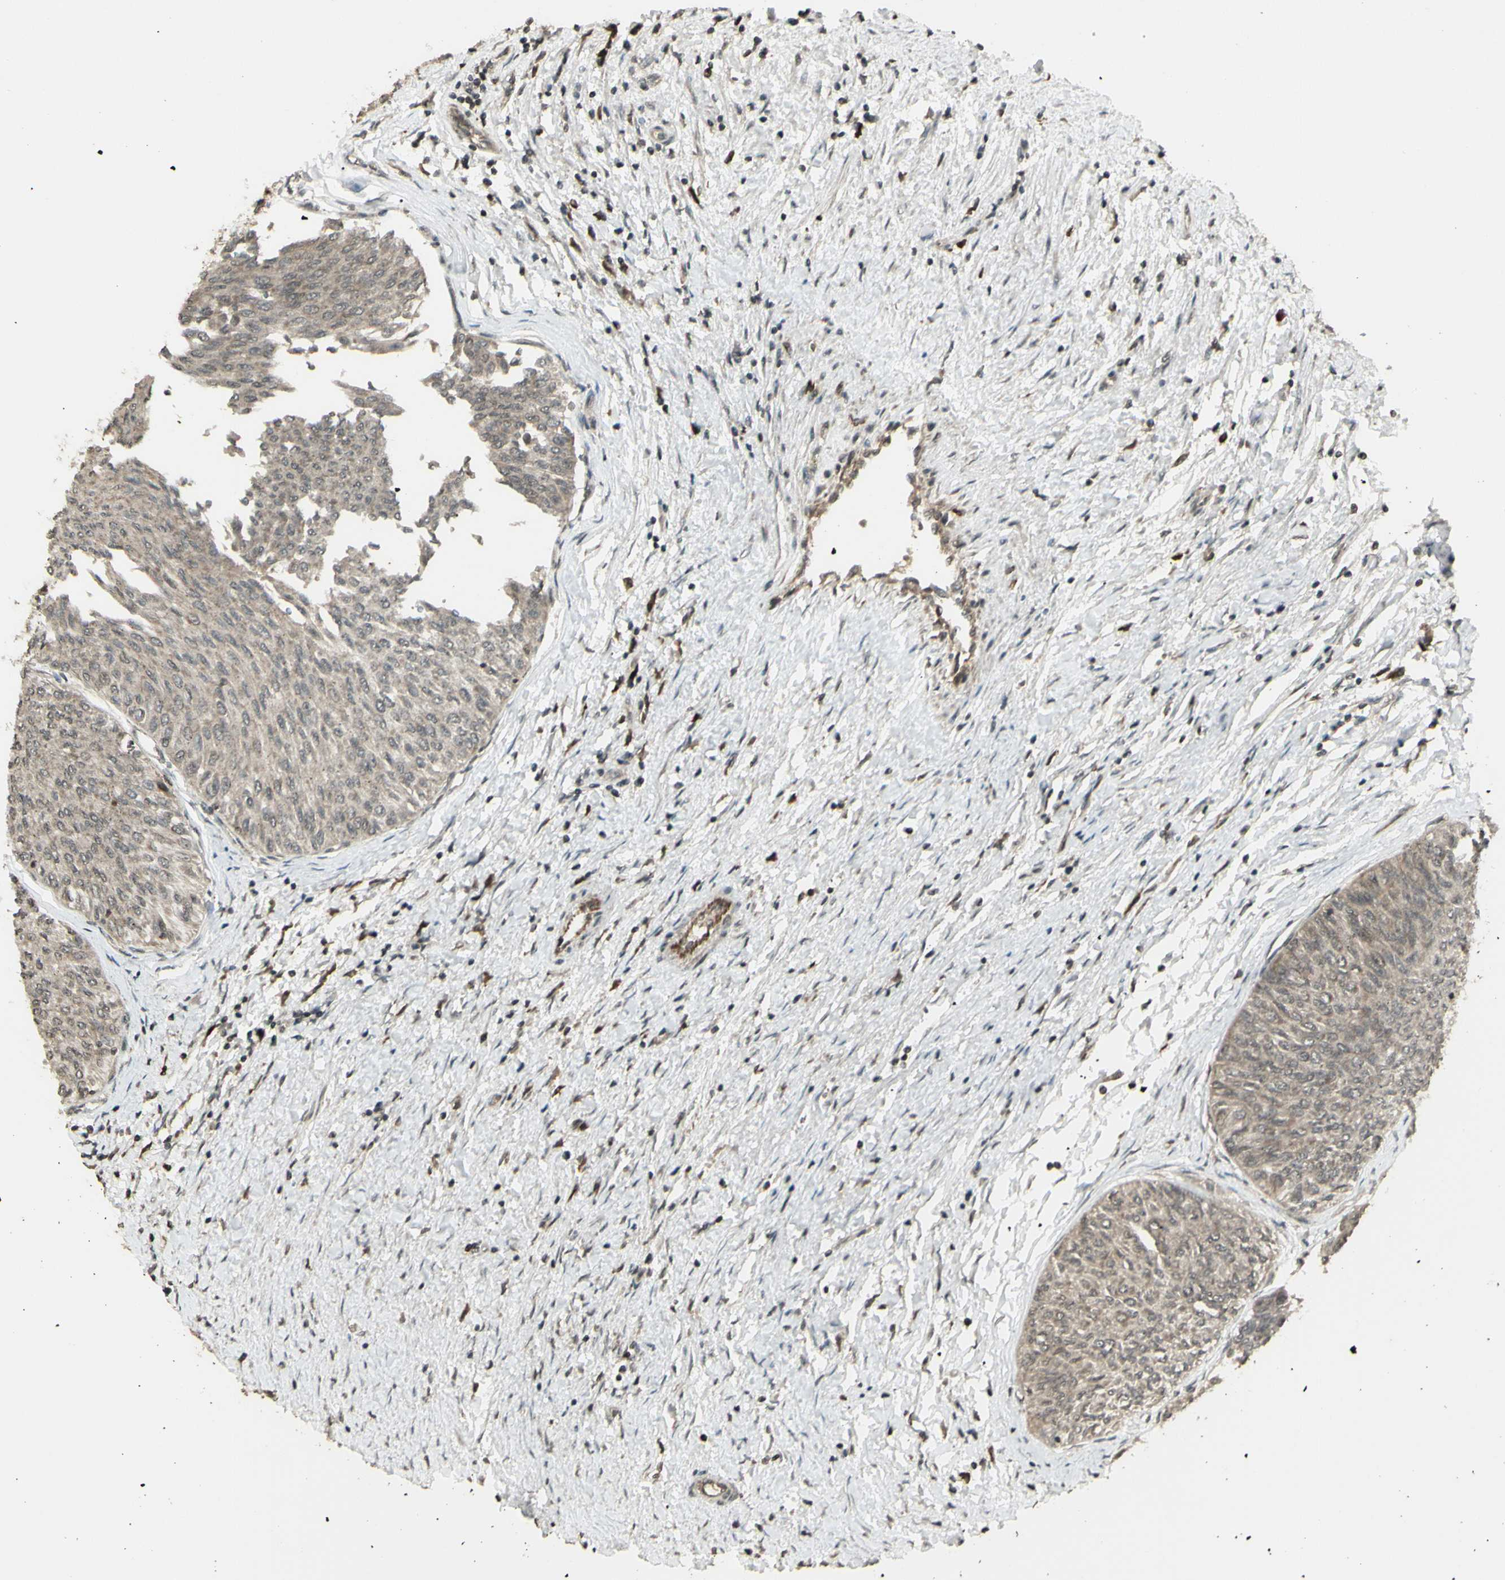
{"staining": {"intensity": "weak", "quantity": ">75%", "location": "cytoplasmic/membranous"}, "tissue": "urothelial cancer", "cell_type": "Tumor cells", "image_type": "cancer", "snomed": [{"axis": "morphology", "description": "Urothelial carcinoma, Low grade"}, {"axis": "topography", "description": "Urinary bladder"}], "caption": "DAB (3,3'-diaminobenzidine) immunohistochemical staining of urothelial carcinoma (low-grade) displays weak cytoplasmic/membranous protein staining in about >75% of tumor cells.", "gene": "BLNK", "patient": {"sex": "male", "age": 78}}